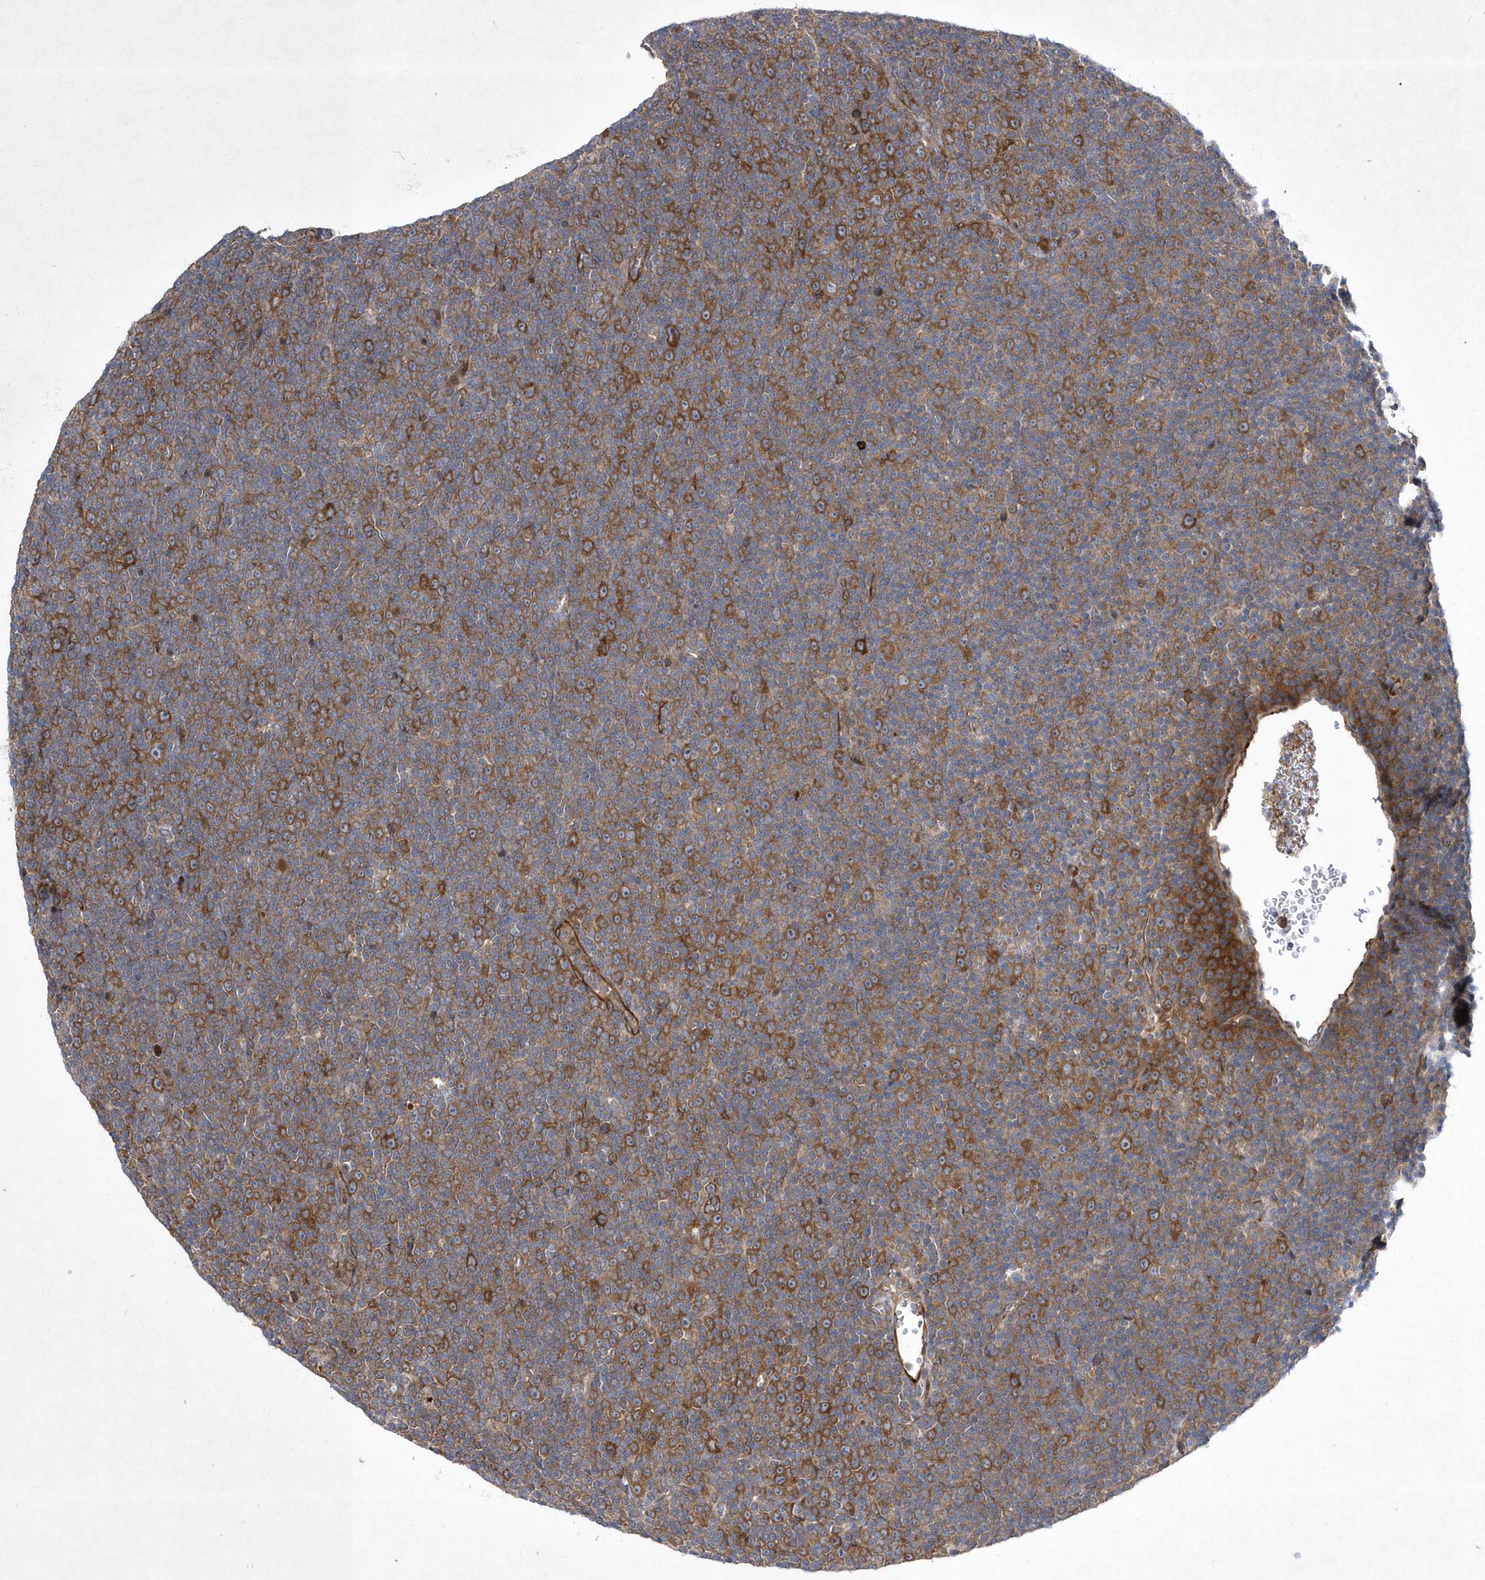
{"staining": {"intensity": "moderate", "quantity": ">75%", "location": "cytoplasmic/membranous"}, "tissue": "lymphoma", "cell_type": "Tumor cells", "image_type": "cancer", "snomed": [{"axis": "morphology", "description": "Malignant lymphoma, non-Hodgkin's type, Low grade"}, {"axis": "topography", "description": "Lymph node"}], "caption": "Tumor cells show medium levels of moderate cytoplasmic/membranous expression in about >75% of cells in lymphoma.", "gene": "DSPP", "patient": {"sex": "female", "age": 67}}